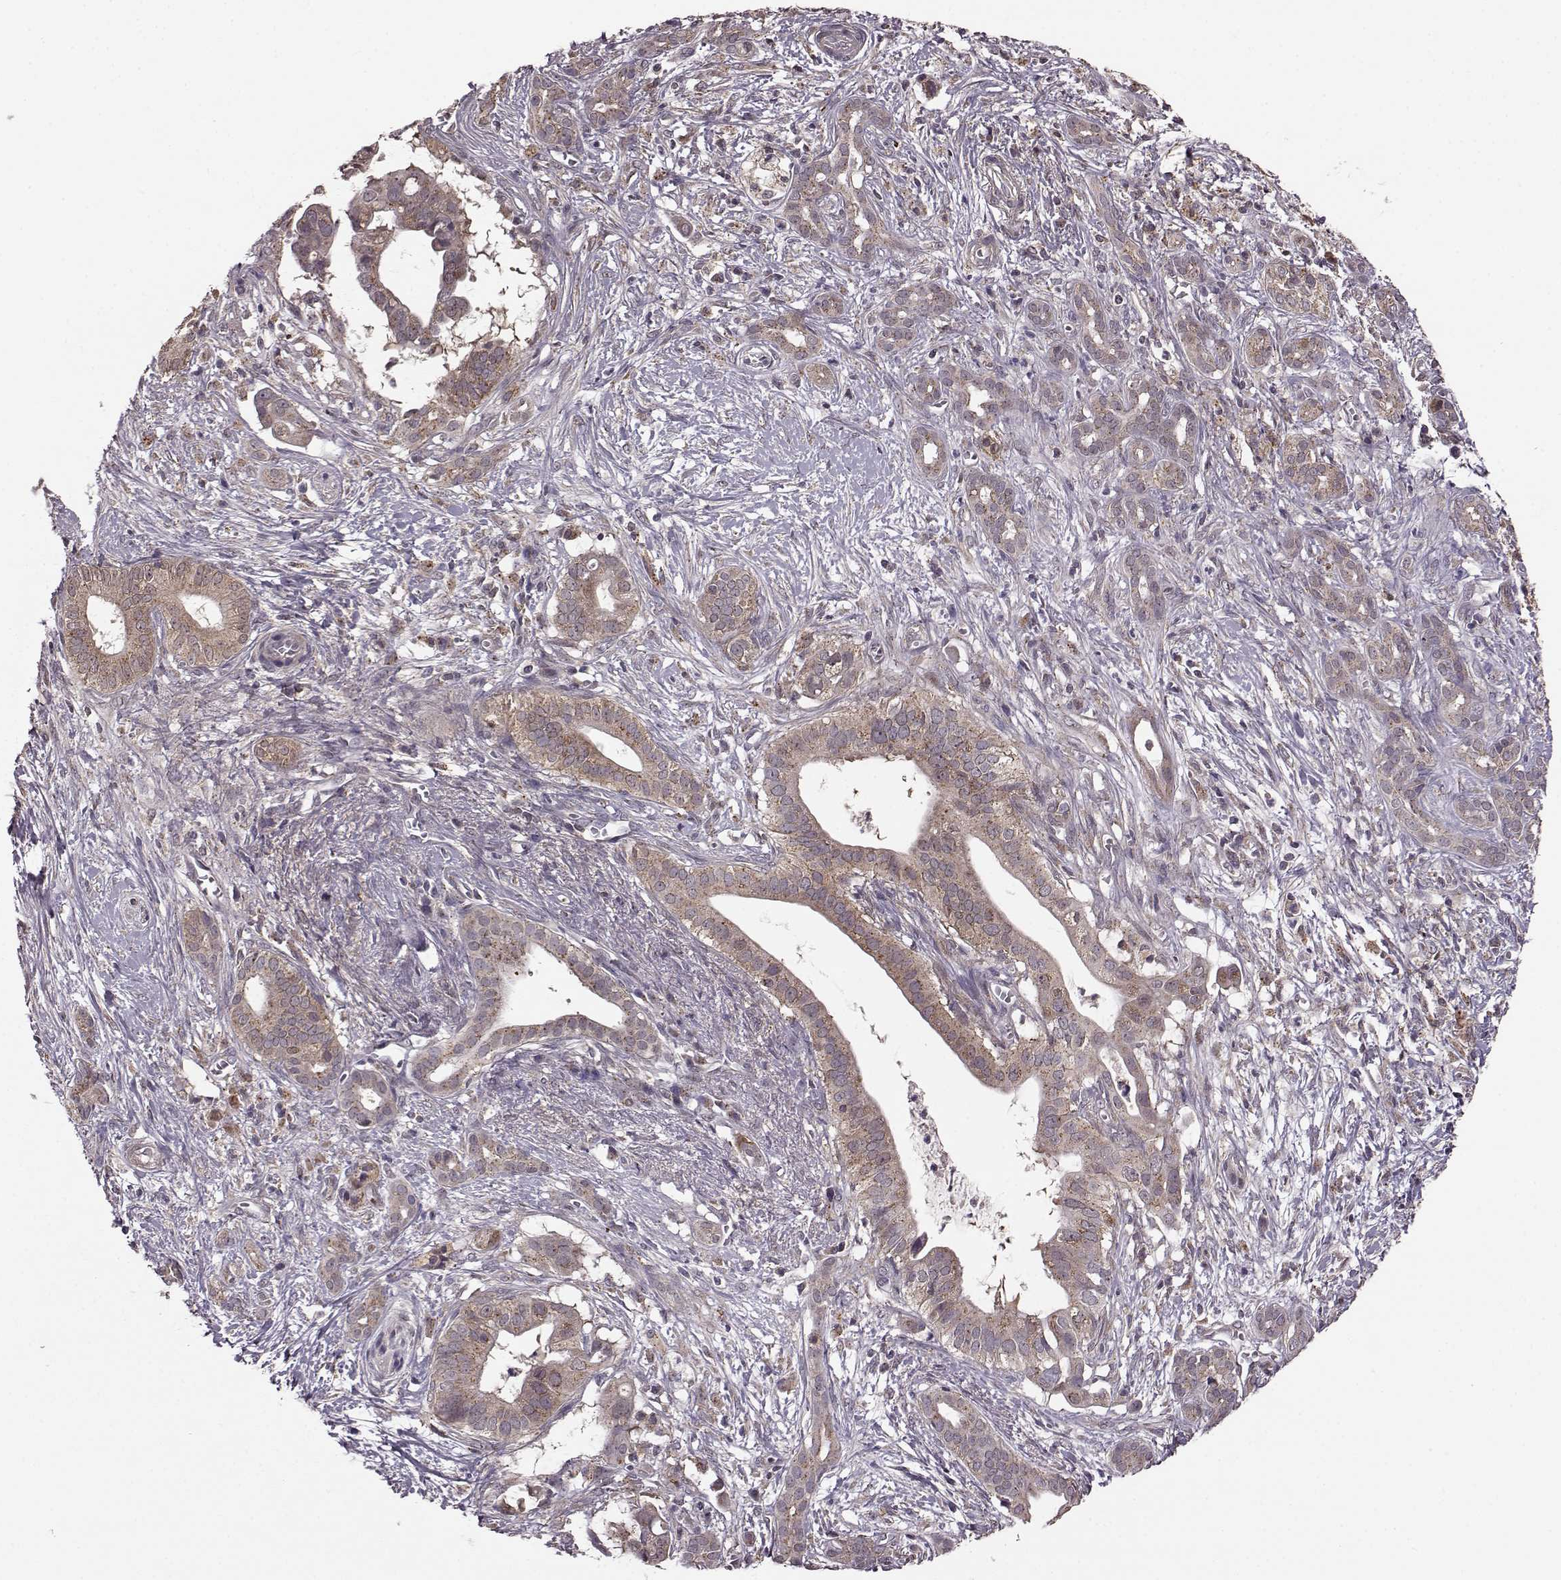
{"staining": {"intensity": "moderate", "quantity": ">75%", "location": "cytoplasmic/membranous"}, "tissue": "pancreatic cancer", "cell_type": "Tumor cells", "image_type": "cancer", "snomed": [{"axis": "morphology", "description": "Adenocarcinoma, NOS"}, {"axis": "topography", "description": "Pancreas"}], "caption": "Moderate cytoplasmic/membranous expression for a protein is present in approximately >75% of tumor cells of adenocarcinoma (pancreatic) using immunohistochemistry (IHC).", "gene": "FNIP2", "patient": {"sex": "male", "age": 61}}